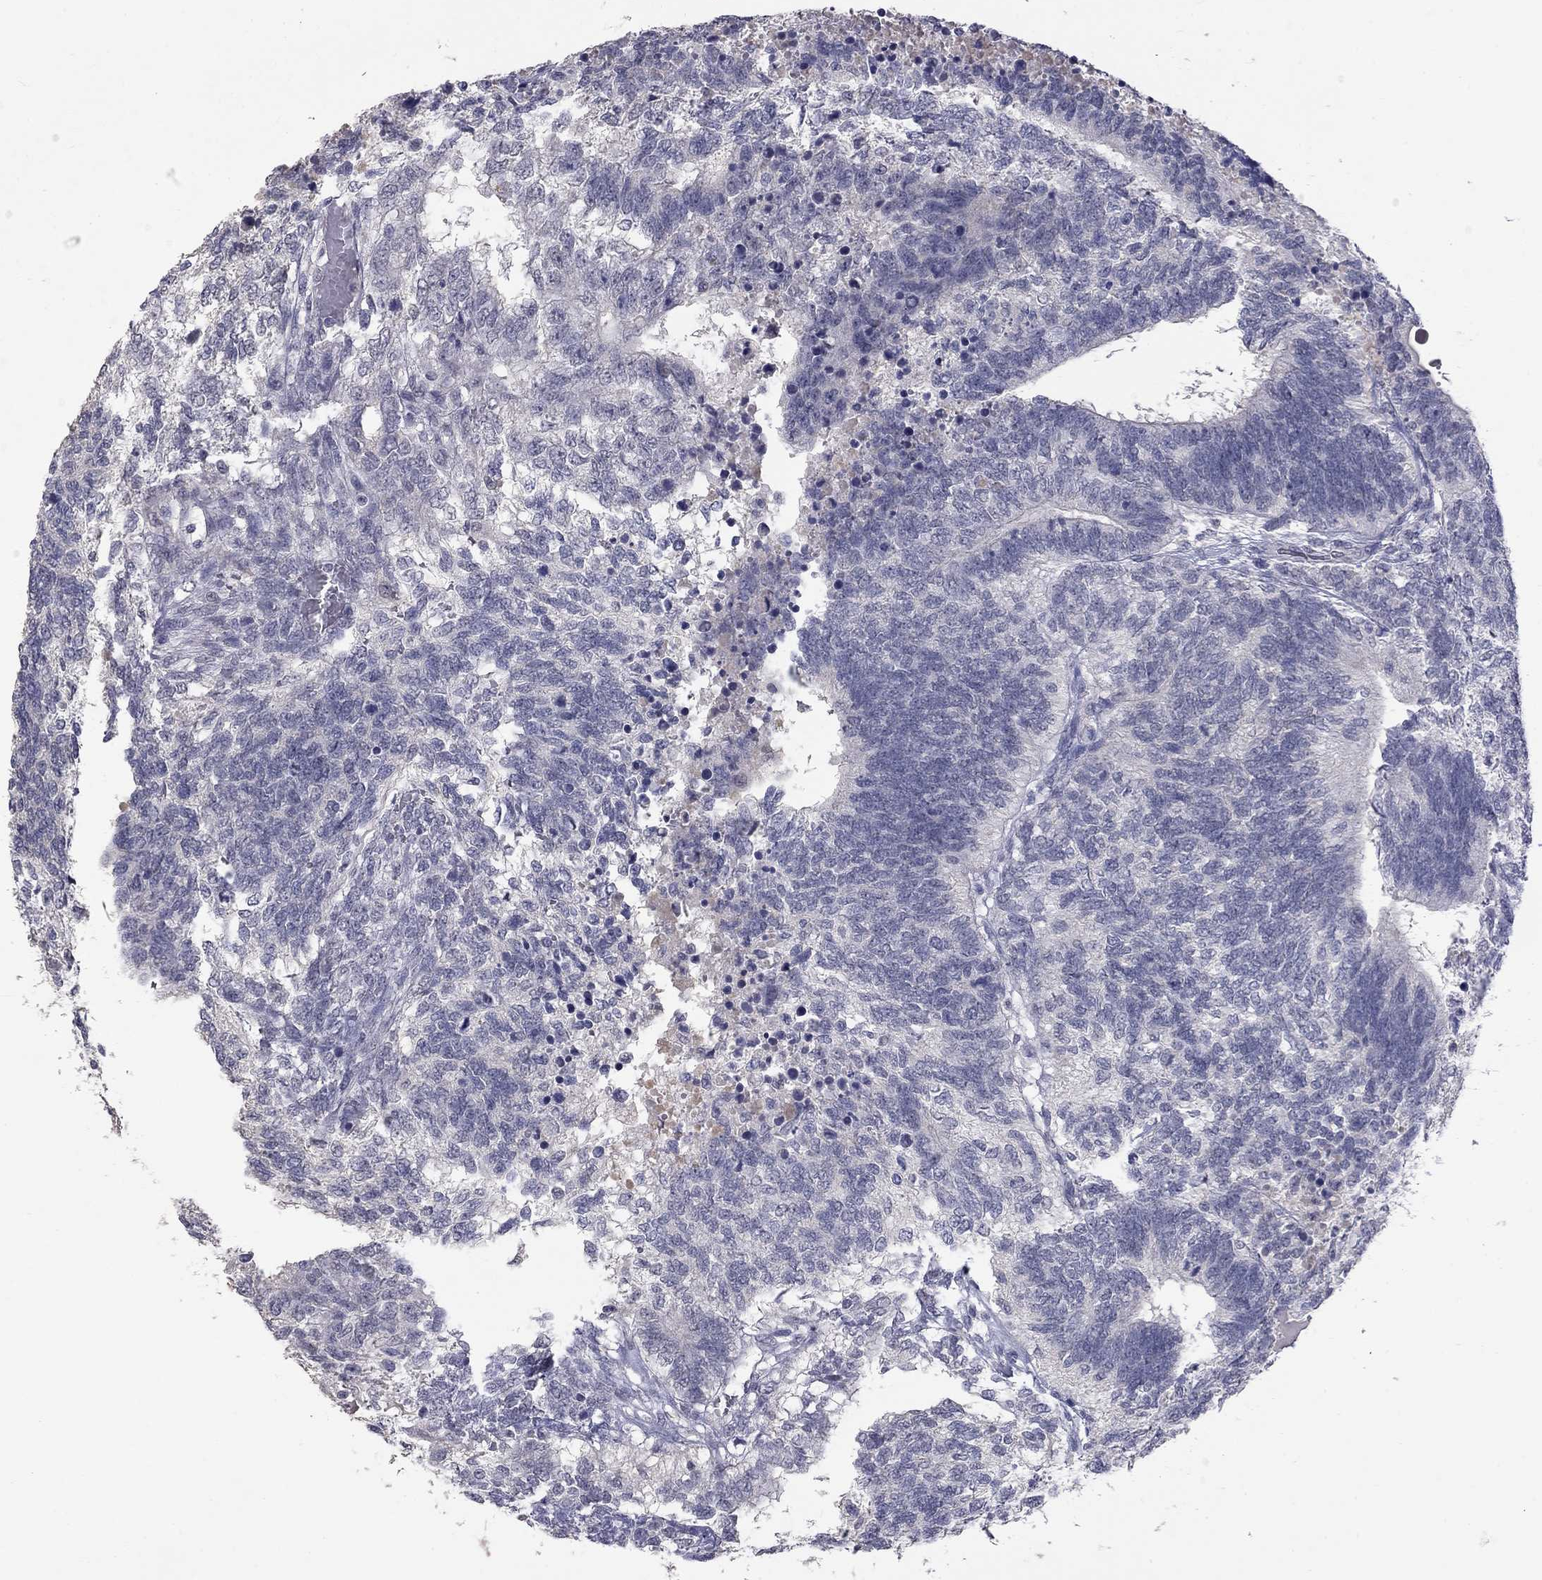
{"staining": {"intensity": "negative", "quantity": "none", "location": "none"}, "tissue": "testis cancer", "cell_type": "Tumor cells", "image_type": "cancer", "snomed": [{"axis": "morphology", "description": "Seminoma, NOS"}, {"axis": "morphology", "description": "Carcinoma, Embryonal, NOS"}, {"axis": "topography", "description": "Testis"}], "caption": "Immunohistochemistry (IHC) photomicrograph of neoplastic tissue: human testis seminoma stained with DAB (3,3'-diaminobenzidine) shows no significant protein positivity in tumor cells.", "gene": "IP6K3", "patient": {"sex": "male", "age": 41}}